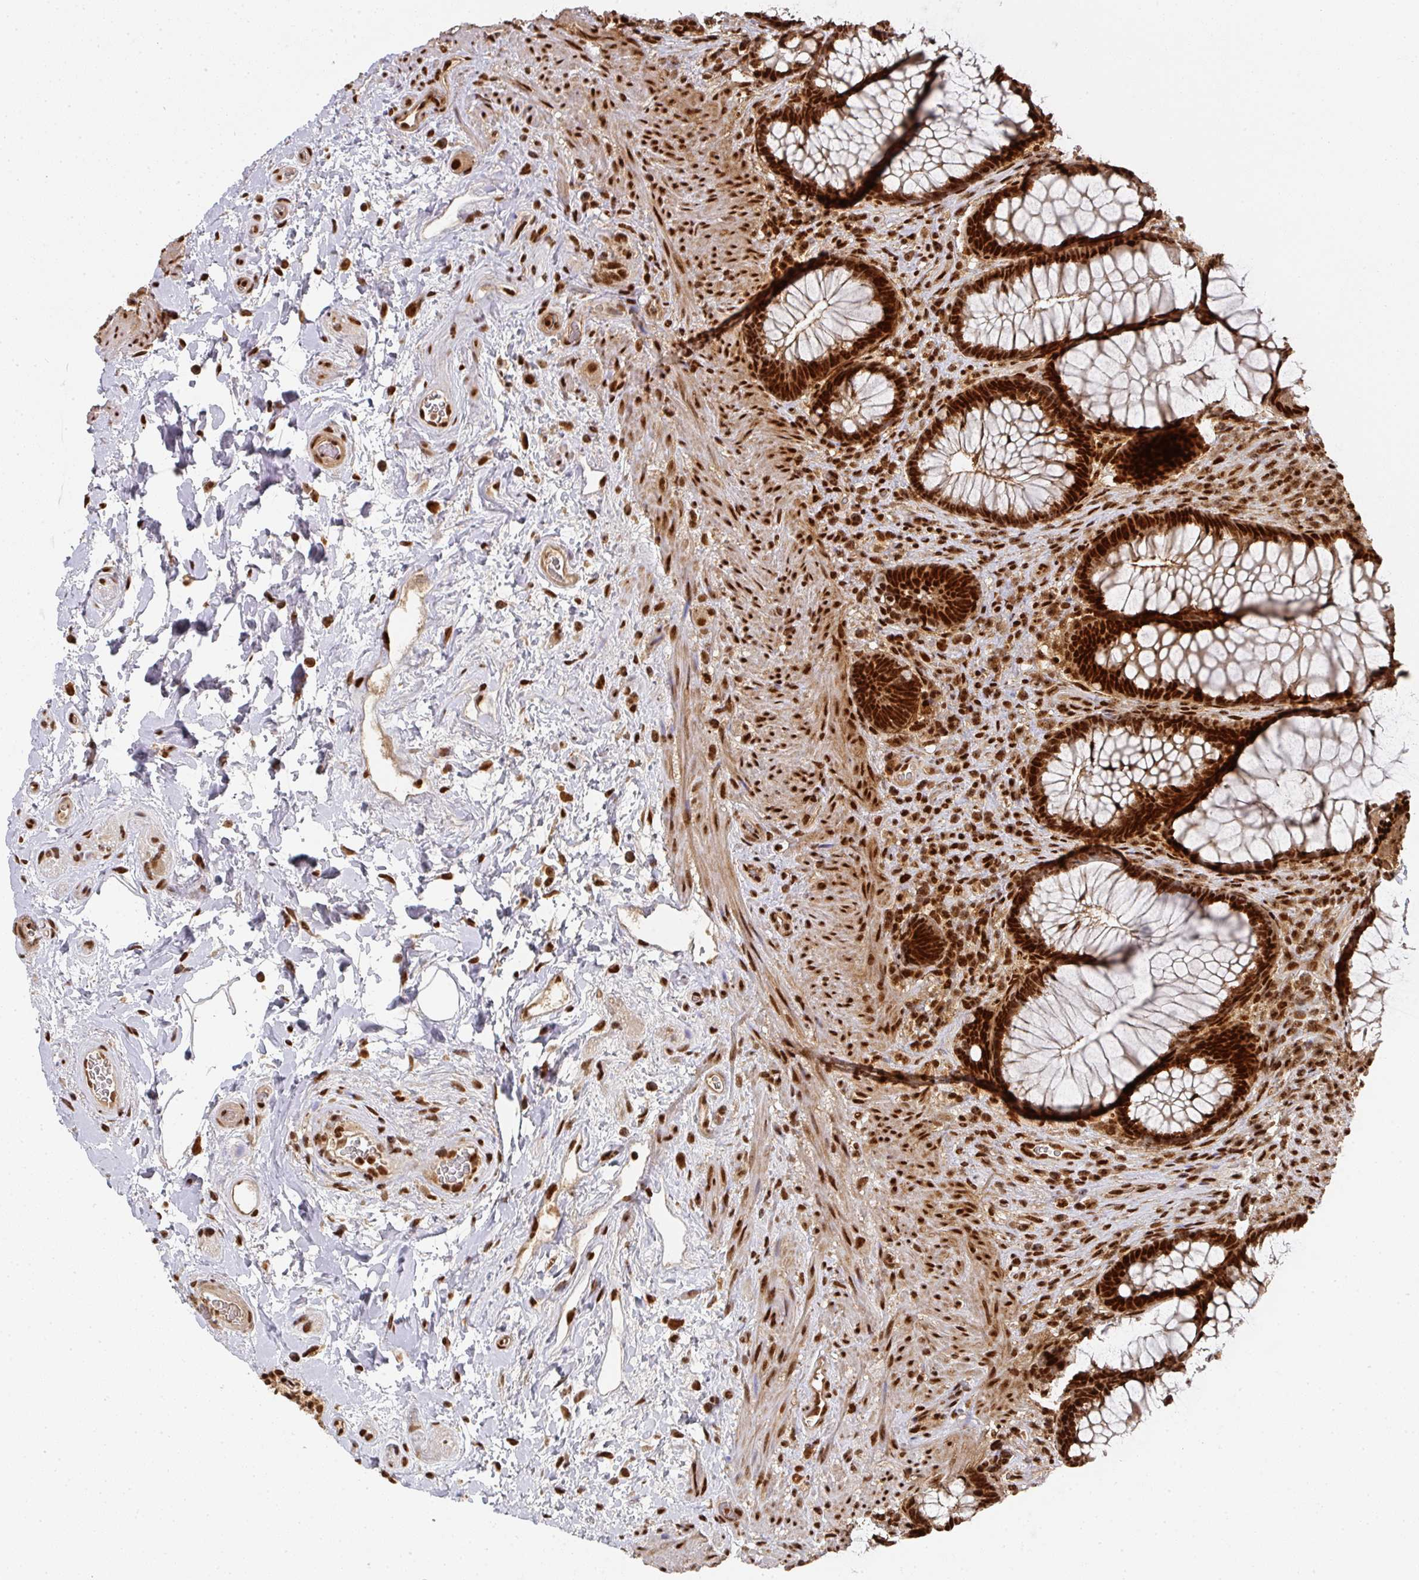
{"staining": {"intensity": "strong", "quantity": ">75%", "location": "nuclear"}, "tissue": "rectum", "cell_type": "Glandular cells", "image_type": "normal", "snomed": [{"axis": "morphology", "description": "Normal tissue, NOS"}, {"axis": "topography", "description": "Rectum"}], "caption": "This histopathology image shows benign rectum stained with IHC to label a protein in brown. The nuclear of glandular cells show strong positivity for the protein. Nuclei are counter-stained blue.", "gene": "DIDO1", "patient": {"sex": "male", "age": 53}}